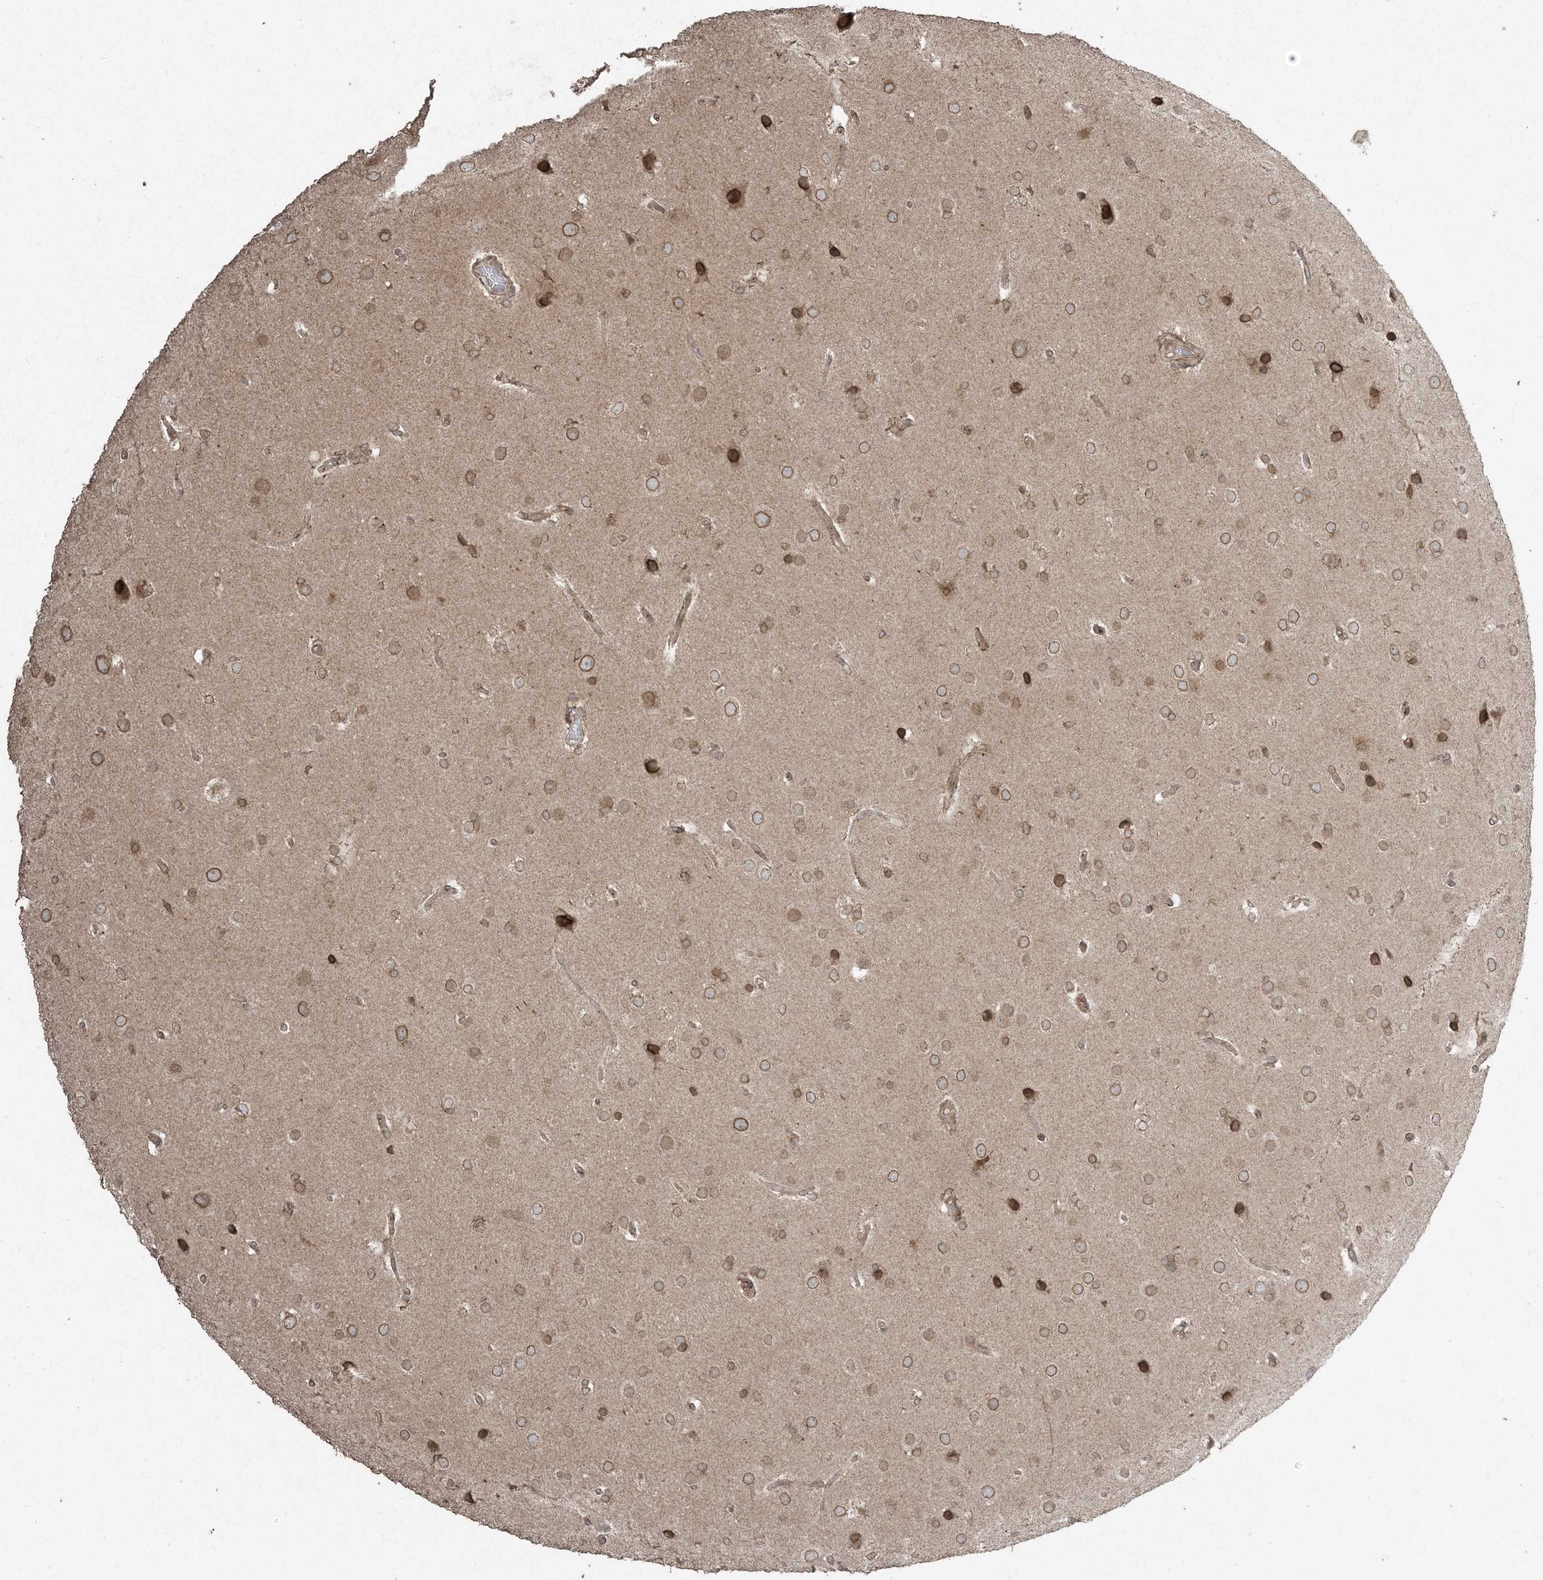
{"staining": {"intensity": "moderate", "quantity": ">75%", "location": "cytoplasmic/membranous"}, "tissue": "glioma", "cell_type": "Tumor cells", "image_type": "cancer", "snomed": [{"axis": "morphology", "description": "Glioma, malignant, Low grade"}, {"axis": "topography", "description": "Brain"}], "caption": "Immunohistochemical staining of human glioma exhibits medium levels of moderate cytoplasmic/membranous protein positivity in approximately >75% of tumor cells. (Stains: DAB (3,3'-diaminobenzidine) in brown, nuclei in blue, Microscopy: brightfield microscopy at high magnification).", "gene": "DDX19B", "patient": {"sex": "female", "age": 37}}